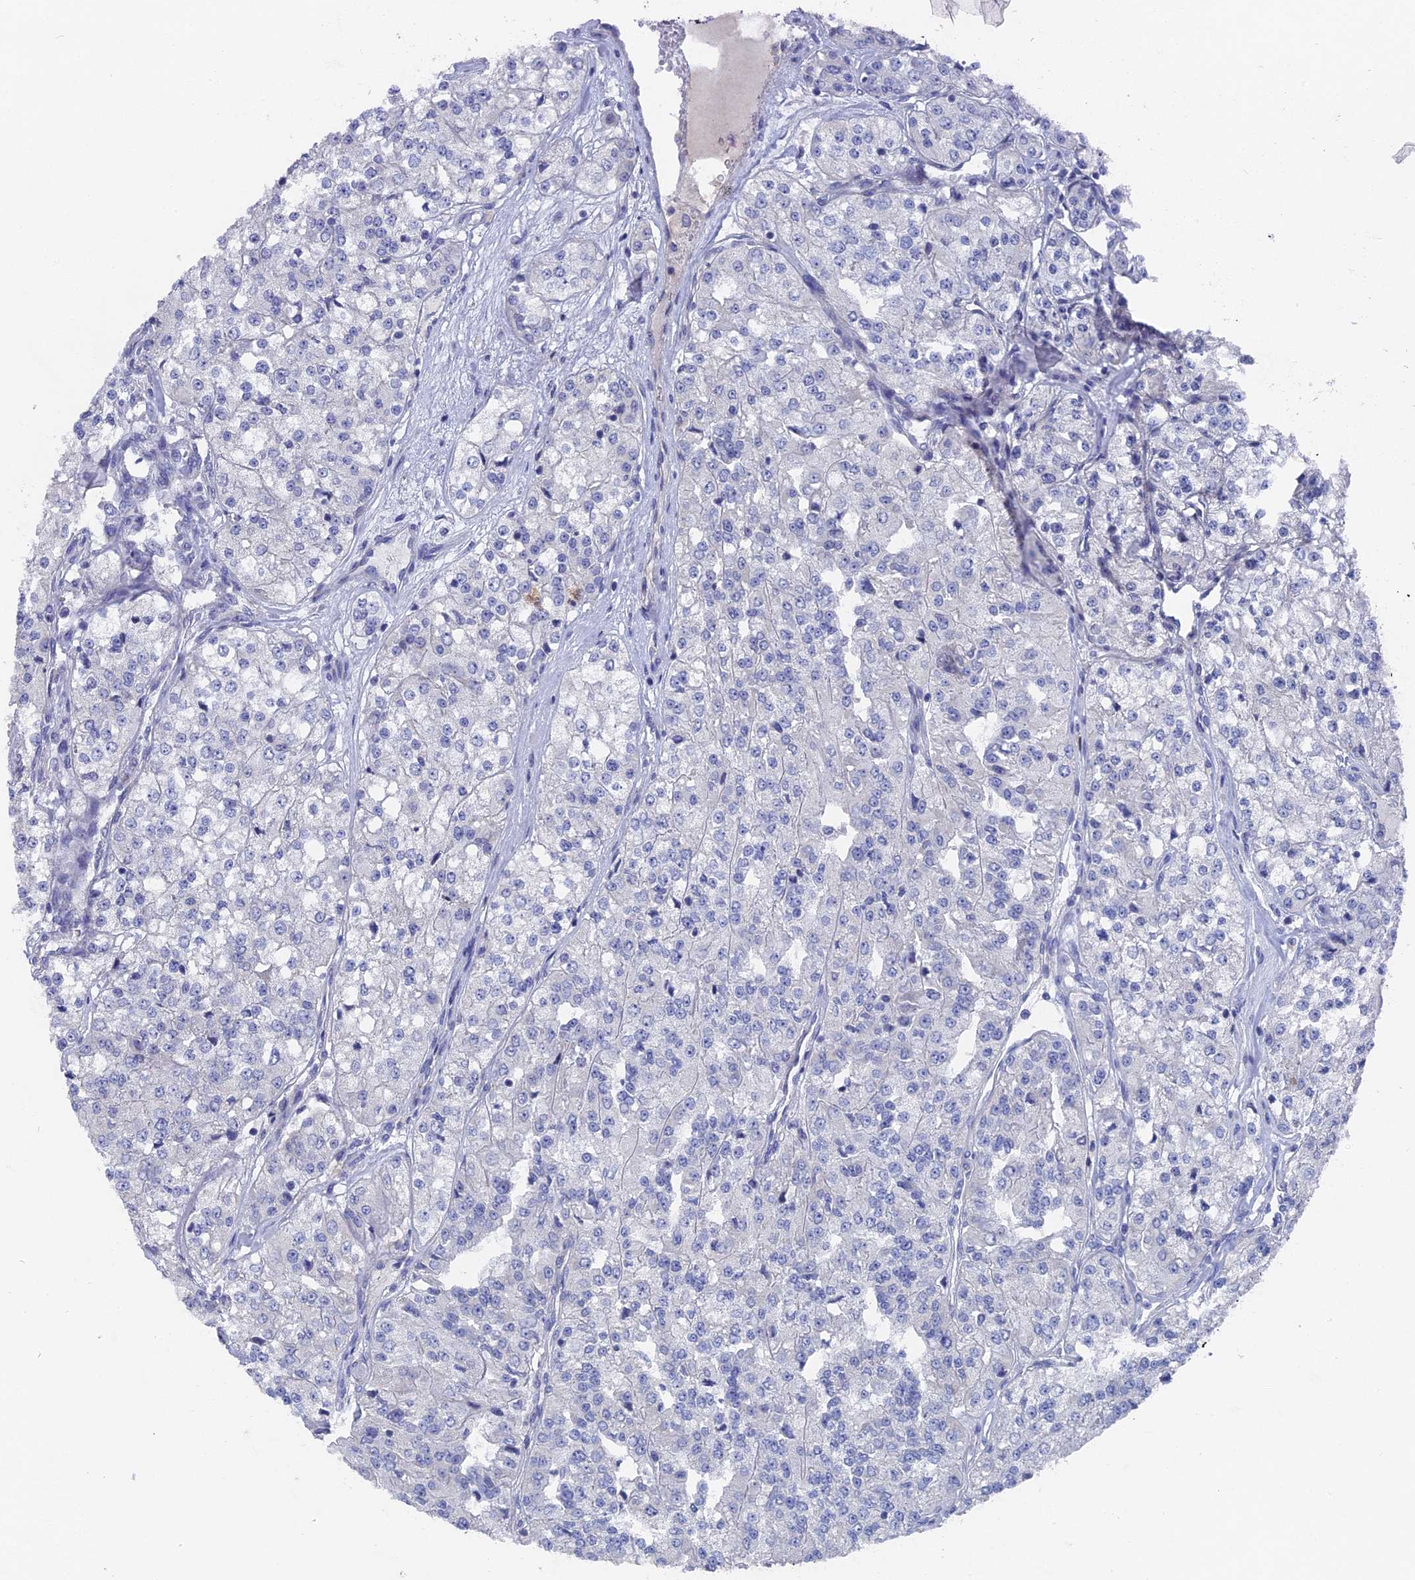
{"staining": {"intensity": "negative", "quantity": "none", "location": "none"}, "tissue": "renal cancer", "cell_type": "Tumor cells", "image_type": "cancer", "snomed": [{"axis": "morphology", "description": "Adenocarcinoma, NOS"}, {"axis": "topography", "description": "Kidney"}], "caption": "Immunohistochemical staining of human renal adenocarcinoma exhibits no significant positivity in tumor cells. Brightfield microscopy of immunohistochemistry (IHC) stained with DAB (3,3'-diaminobenzidine) (brown) and hematoxylin (blue), captured at high magnification.", "gene": "HIGD1A", "patient": {"sex": "female", "age": 63}}